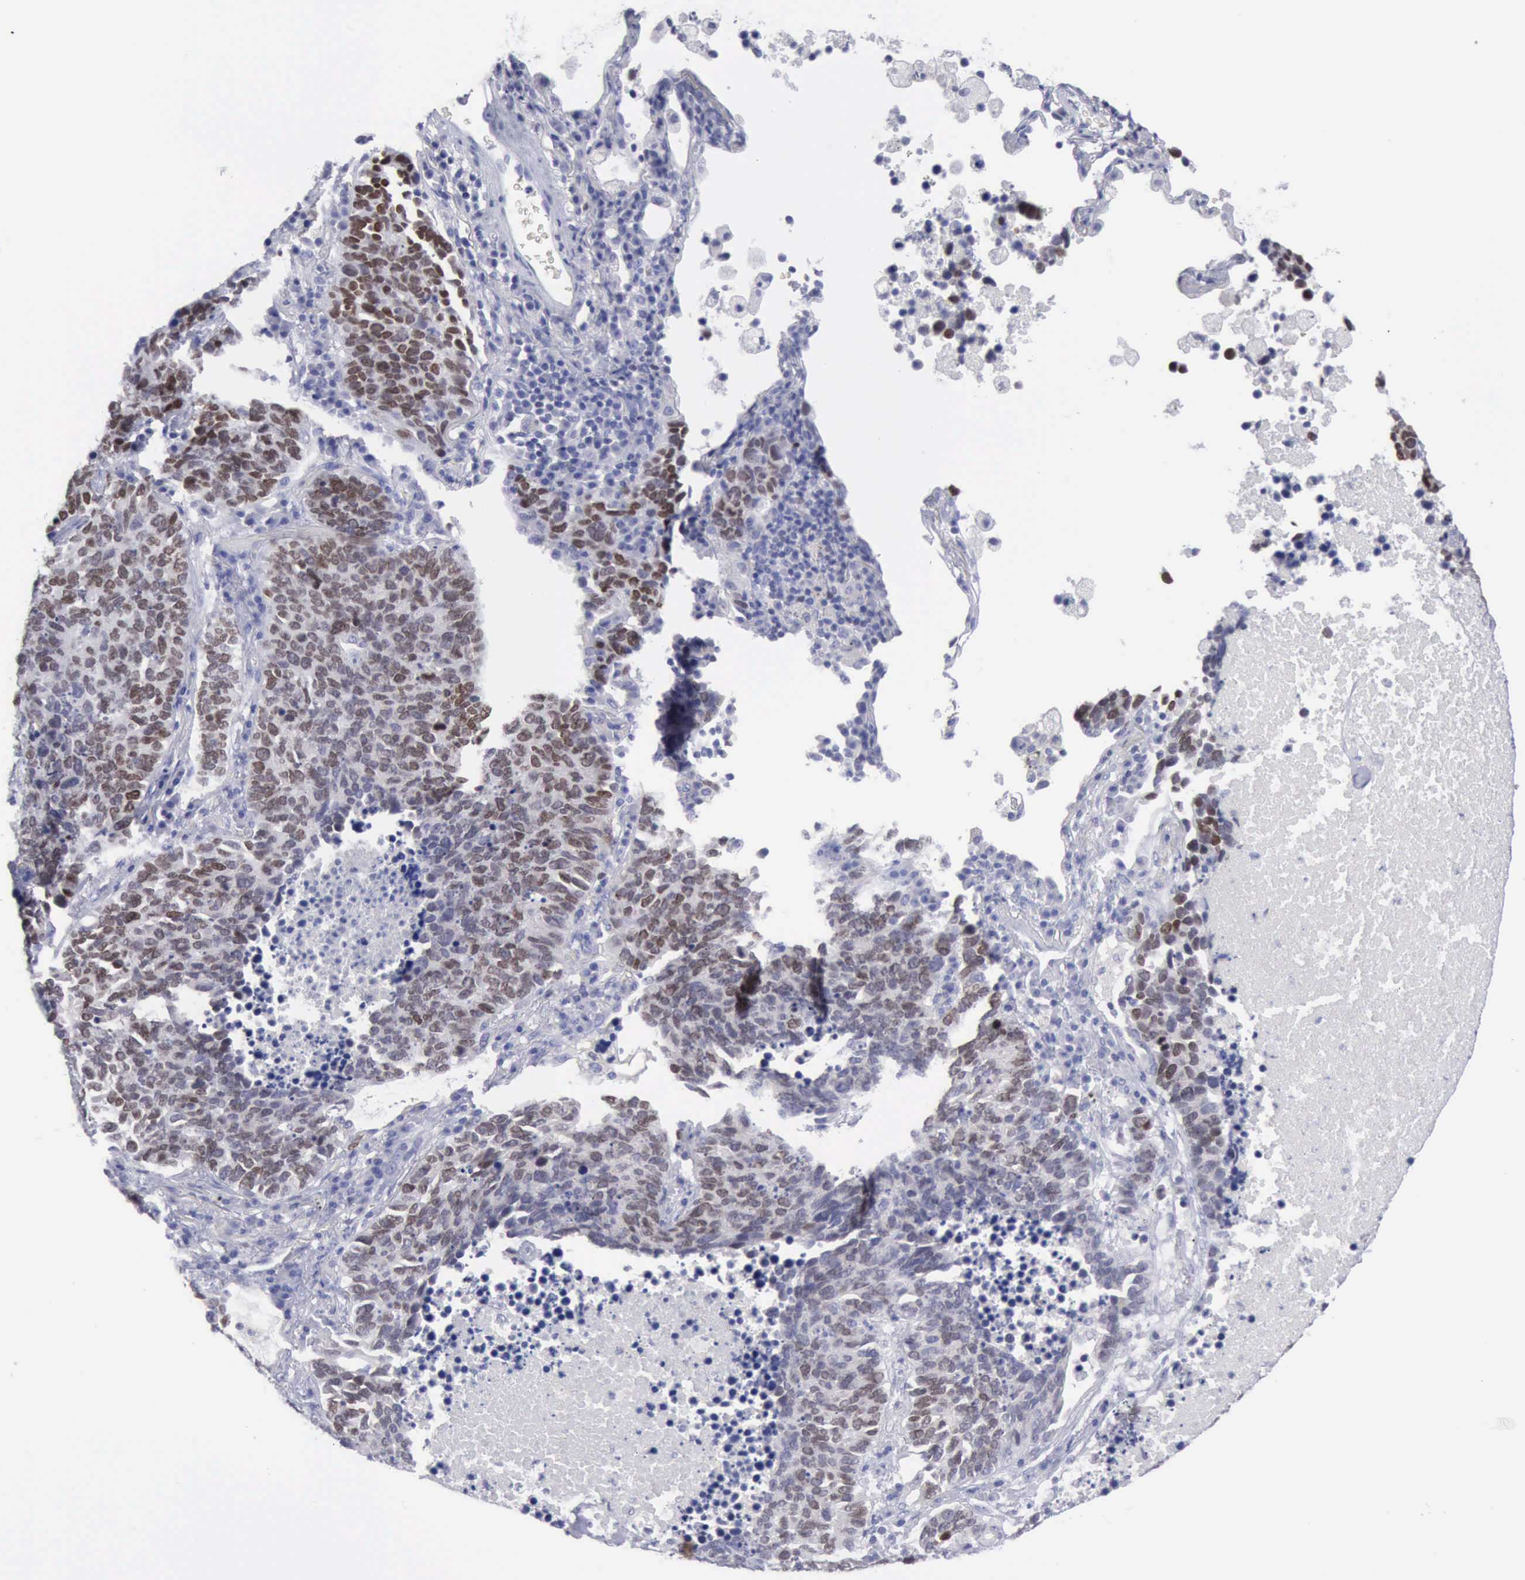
{"staining": {"intensity": "moderate", "quantity": ">75%", "location": "nuclear"}, "tissue": "lung cancer", "cell_type": "Tumor cells", "image_type": "cancer", "snomed": [{"axis": "morphology", "description": "Neoplasm, malignant, NOS"}, {"axis": "topography", "description": "Lung"}], "caption": "DAB (3,3'-diaminobenzidine) immunohistochemical staining of human neoplasm (malignant) (lung) shows moderate nuclear protein staining in approximately >75% of tumor cells. The staining is performed using DAB brown chromogen to label protein expression. The nuclei are counter-stained blue using hematoxylin.", "gene": "SATB2", "patient": {"sex": "female", "age": 75}}